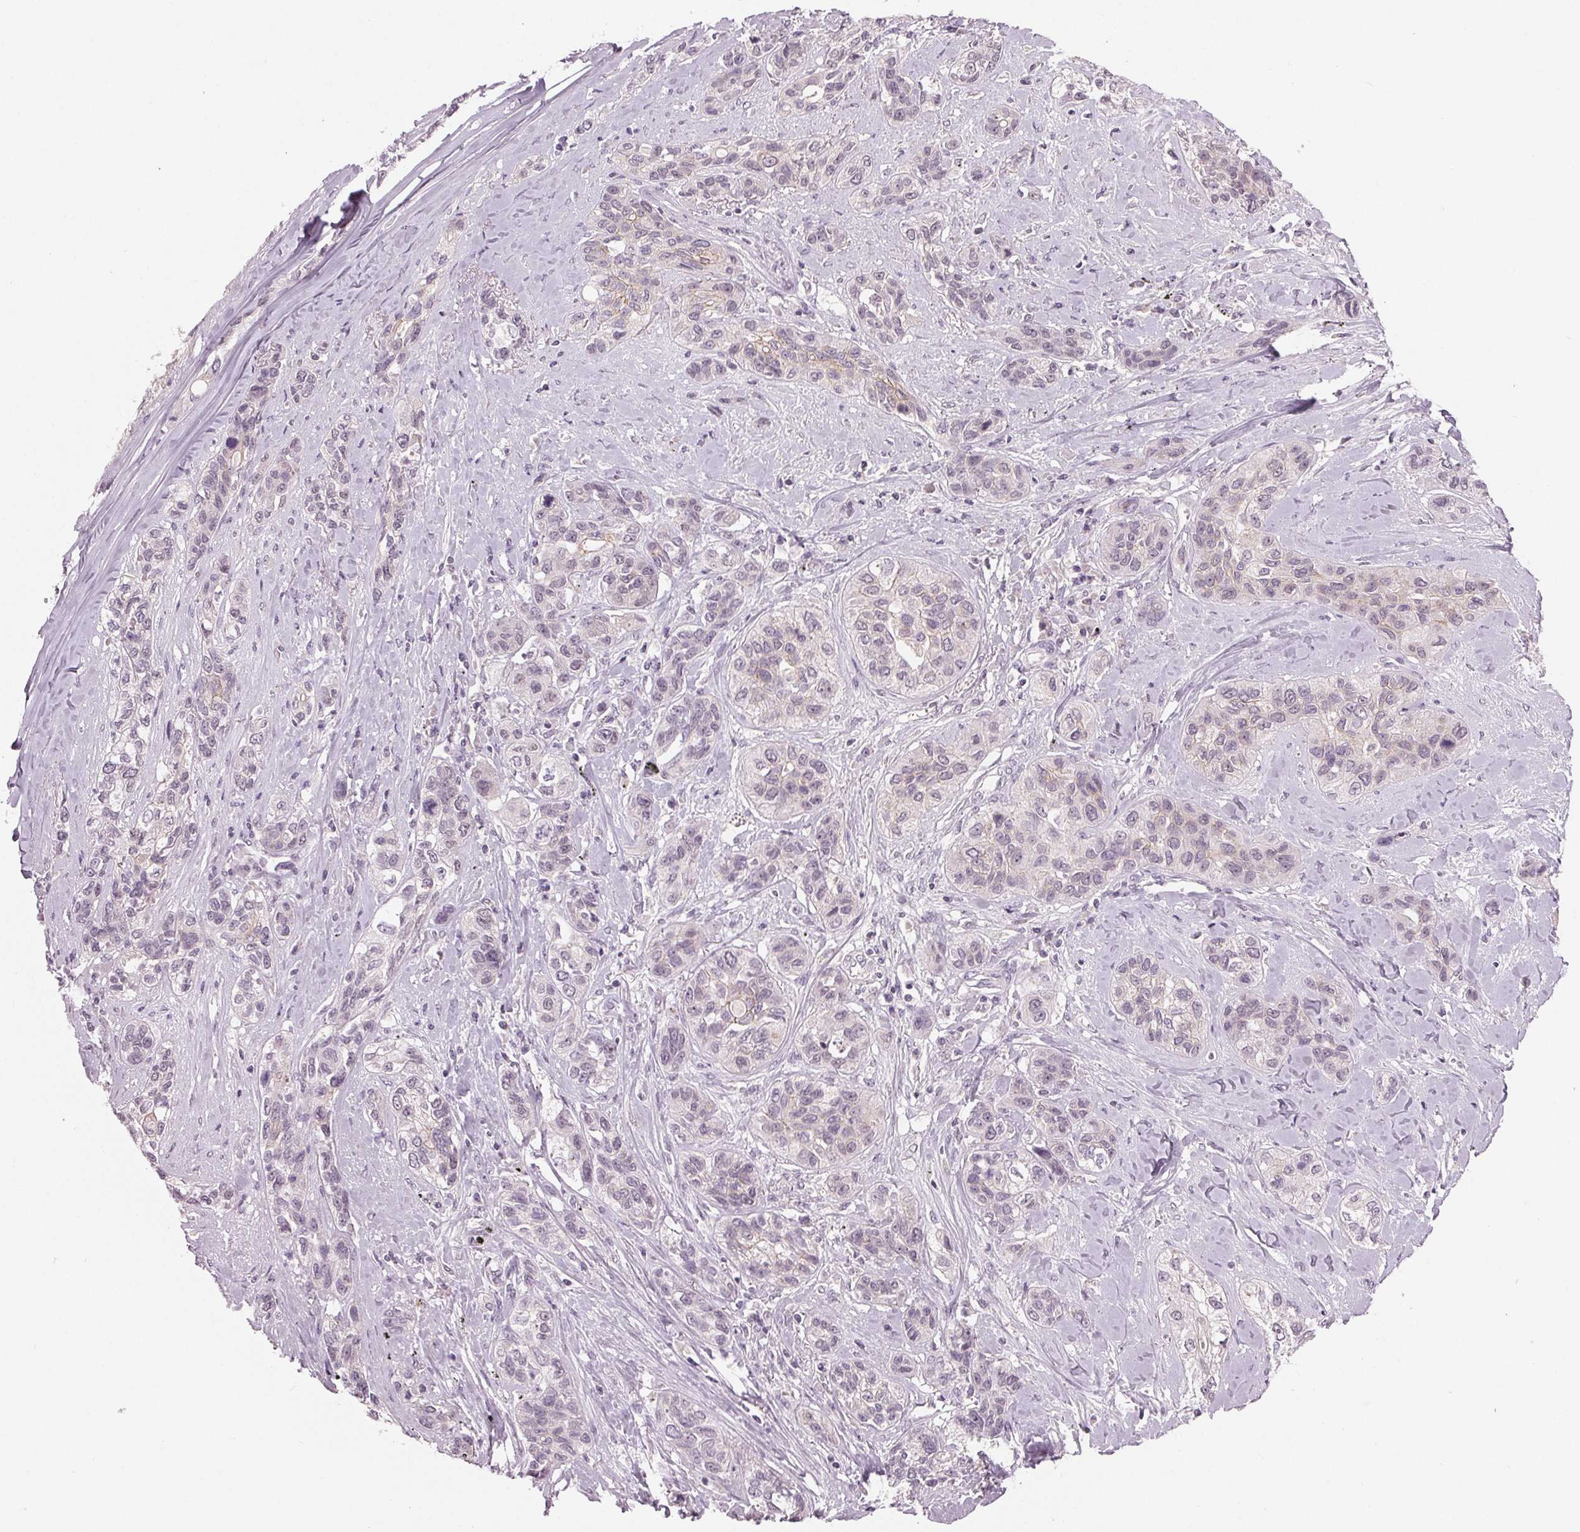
{"staining": {"intensity": "negative", "quantity": "none", "location": "none"}, "tissue": "lung cancer", "cell_type": "Tumor cells", "image_type": "cancer", "snomed": [{"axis": "morphology", "description": "Squamous cell carcinoma, NOS"}, {"axis": "topography", "description": "Lung"}], "caption": "Histopathology image shows no significant protein positivity in tumor cells of lung cancer (squamous cell carcinoma).", "gene": "ZNF605", "patient": {"sex": "female", "age": 70}}